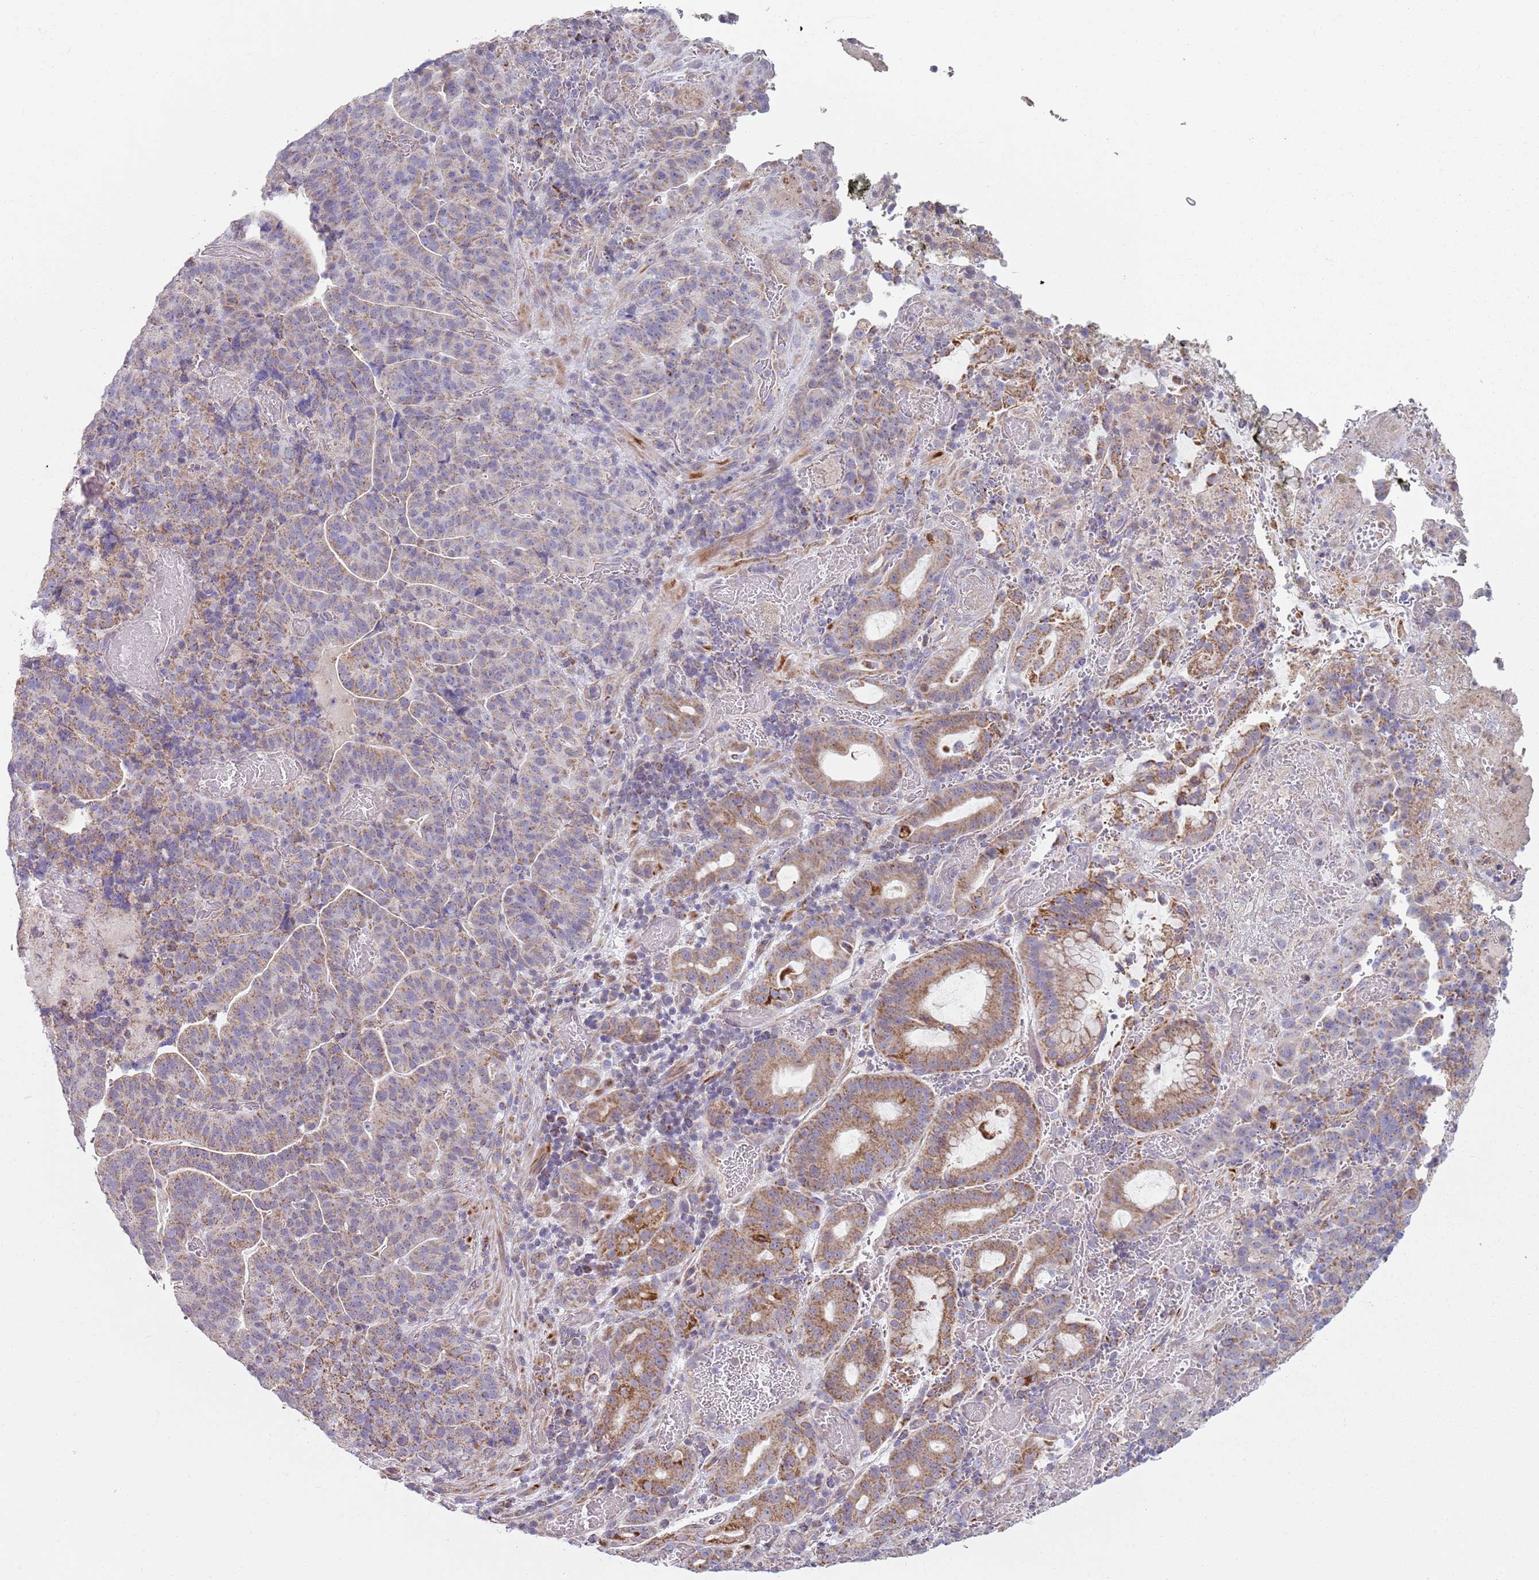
{"staining": {"intensity": "moderate", "quantity": "25%-75%", "location": "cytoplasmic/membranous"}, "tissue": "stomach cancer", "cell_type": "Tumor cells", "image_type": "cancer", "snomed": [{"axis": "morphology", "description": "Adenocarcinoma, NOS"}, {"axis": "topography", "description": "Stomach"}], "caption": "Moderate cytoplasmic/membranous protein expression is seen in approximately 25%-75% of tumor cells in adenocarcinoma (stomach). (DAB = brown stain, brightfield microscopy at high magnification).", "gene": "GAS8", "patient": {"sex": "male", "age": 48}}